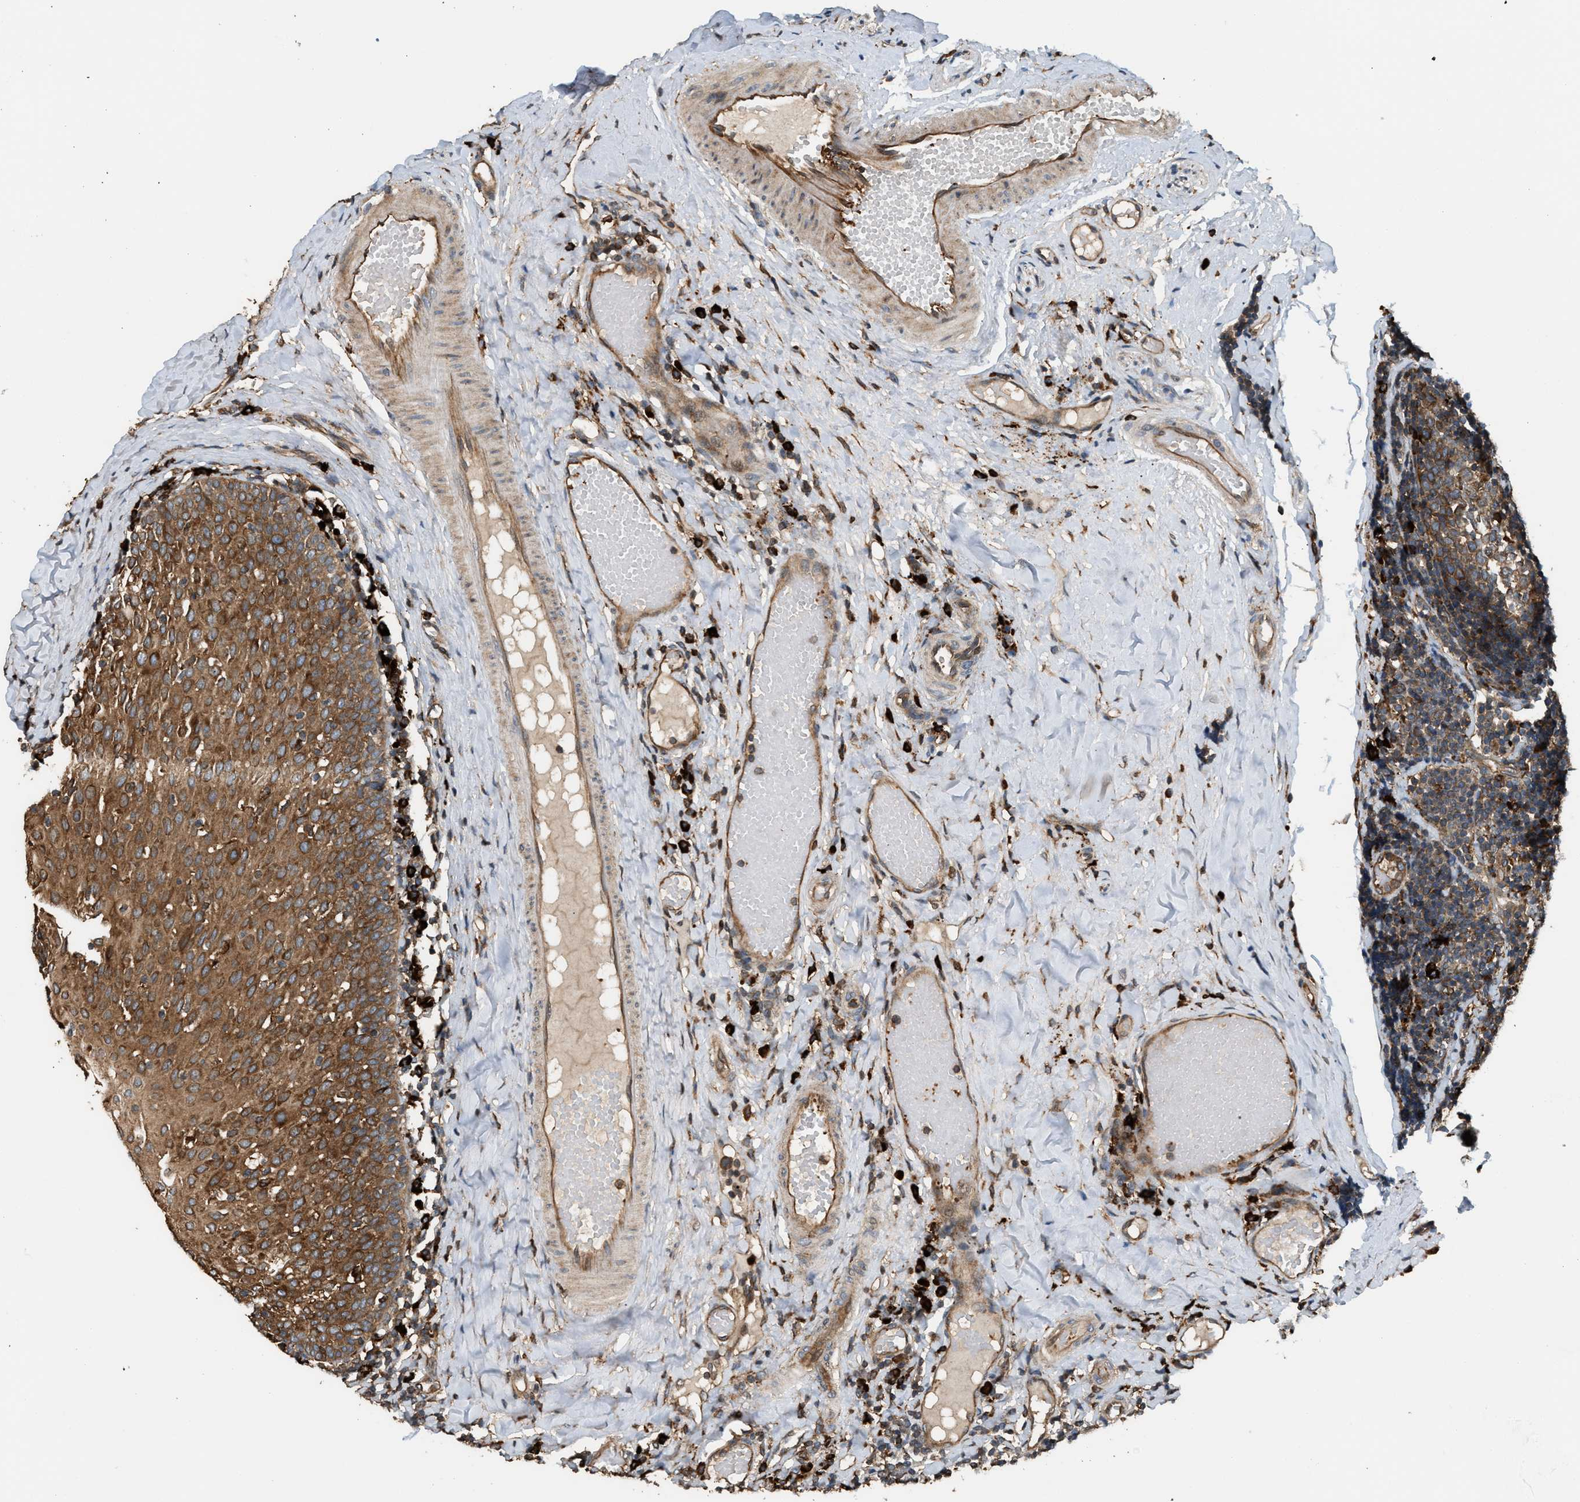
{"staining": {"intensity": "strong", "quantity": ">75%", "location": "cytoplasmic/membranous"}, "tissue": "tonsil", "cell_type": "Germinal center cells", "image_type": "normal", "snomed": [{"axis": "morphology", "description": "Normal tissue, NOS"}, {"axis": "topography", "description": "Tonsil"}], "caption": "Protein staining of normal tonsil demonstrates strong cytoplasmic/membranous expression in approximately >75% of germinal center cells.", "gene": "BAIAP2L1", "patient": {"sex": "female", "age": 19}}